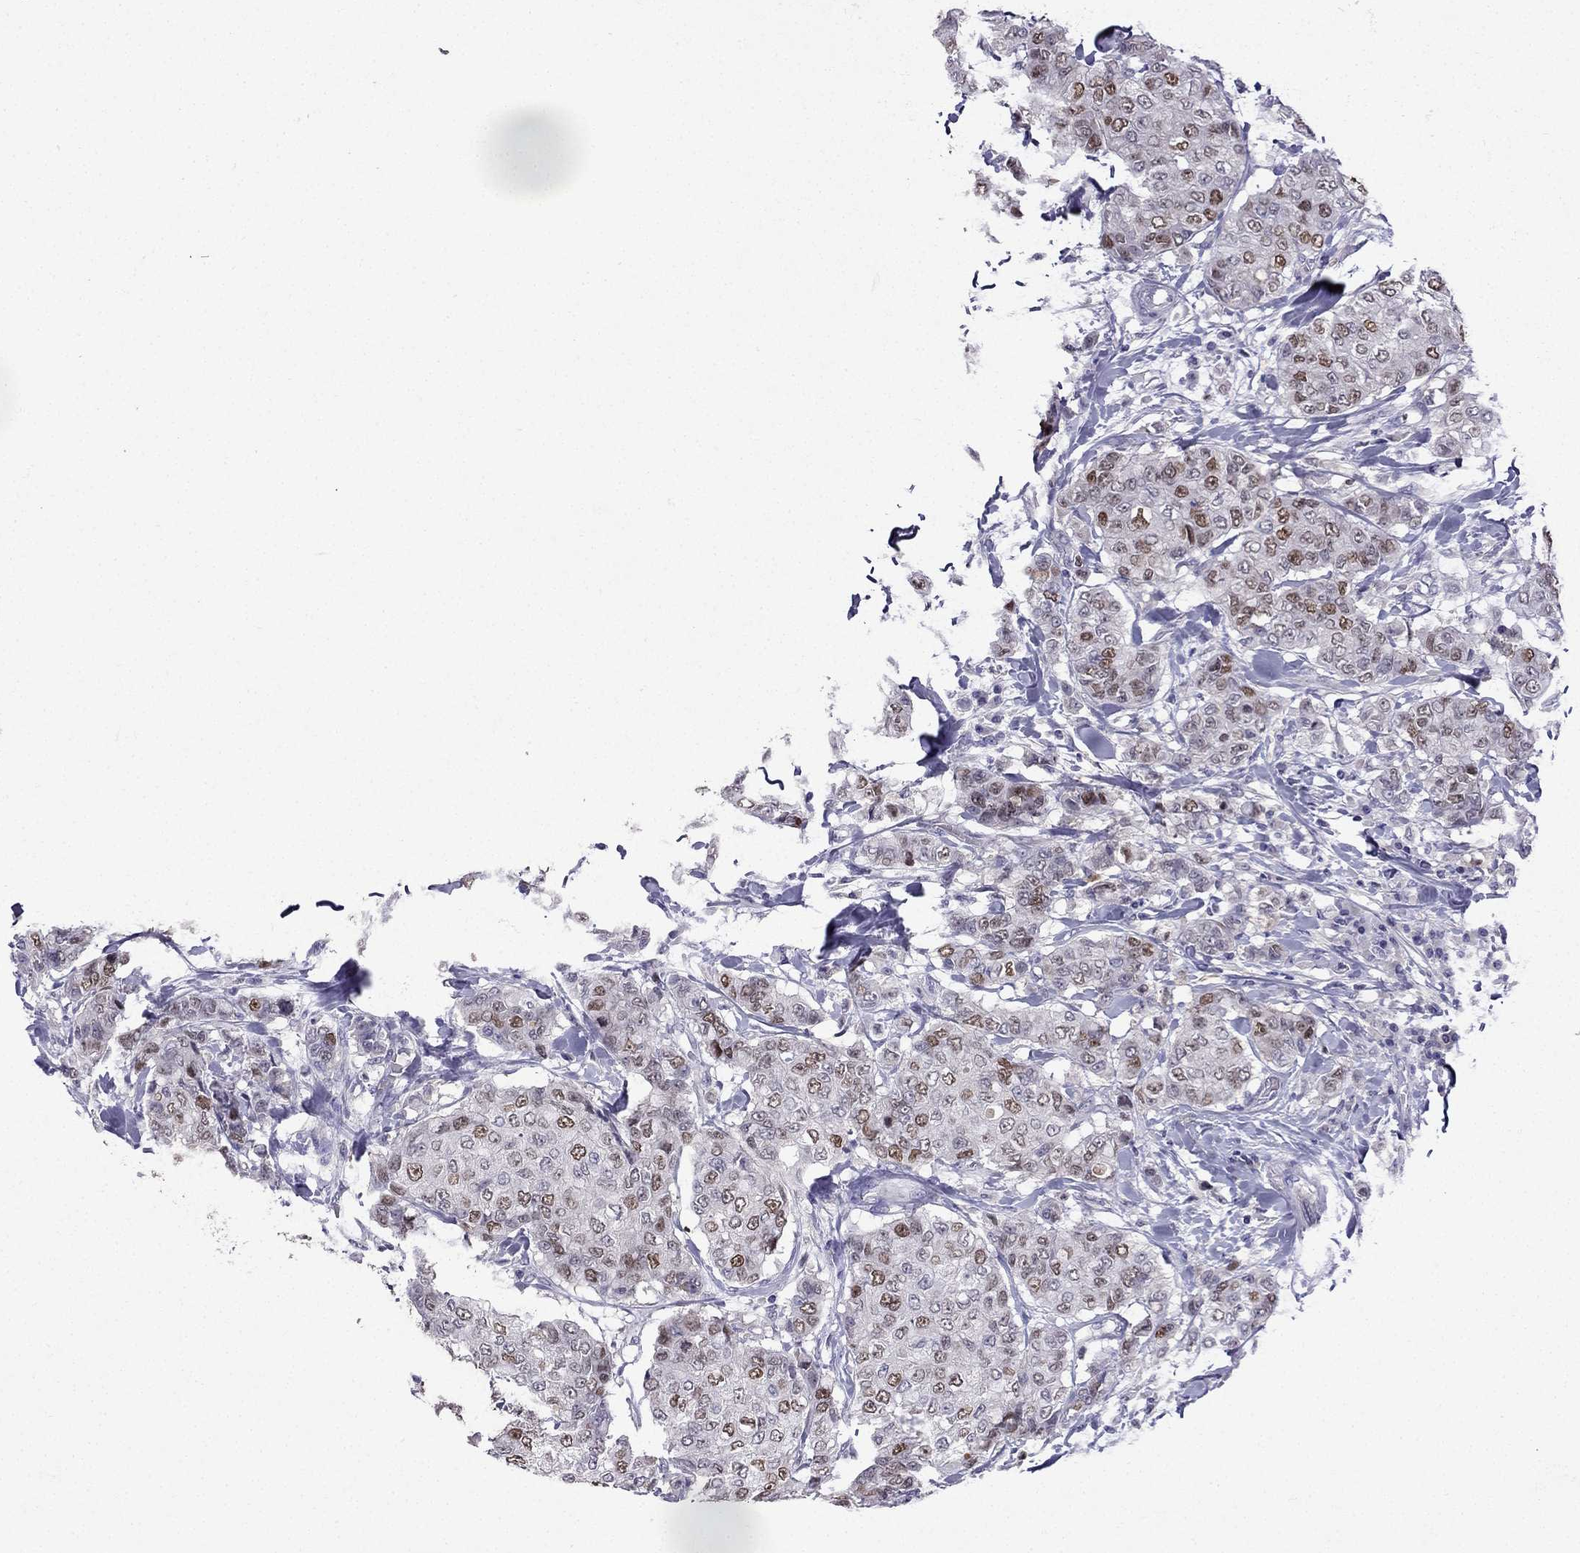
{"staining": {"intensity": "moderate", "quantity": "25%-75%", "location": "nuclear"}, "tissue": "breast cancer", "cell_type": "Tumor cells", "image_type": "cancer", "snomed": [{"axis": "morphology", "description": "Duct carcinoma"}, {"axis": "topography", "description": "Breast"}], "caption": "Immunohistochemical staining of breast cancer reveals medium levels of moderate nuclear protein positivity in approximately 25%-75% of tumor cells. The protein is stained brown, and the nuclei are stained in blue (DAB (3,3'-diaminobenzidine) IHC with brightfield microscopy, high magnification).", "gene": "UHRF1", "patient": {"sex": "female", "age": 27}}